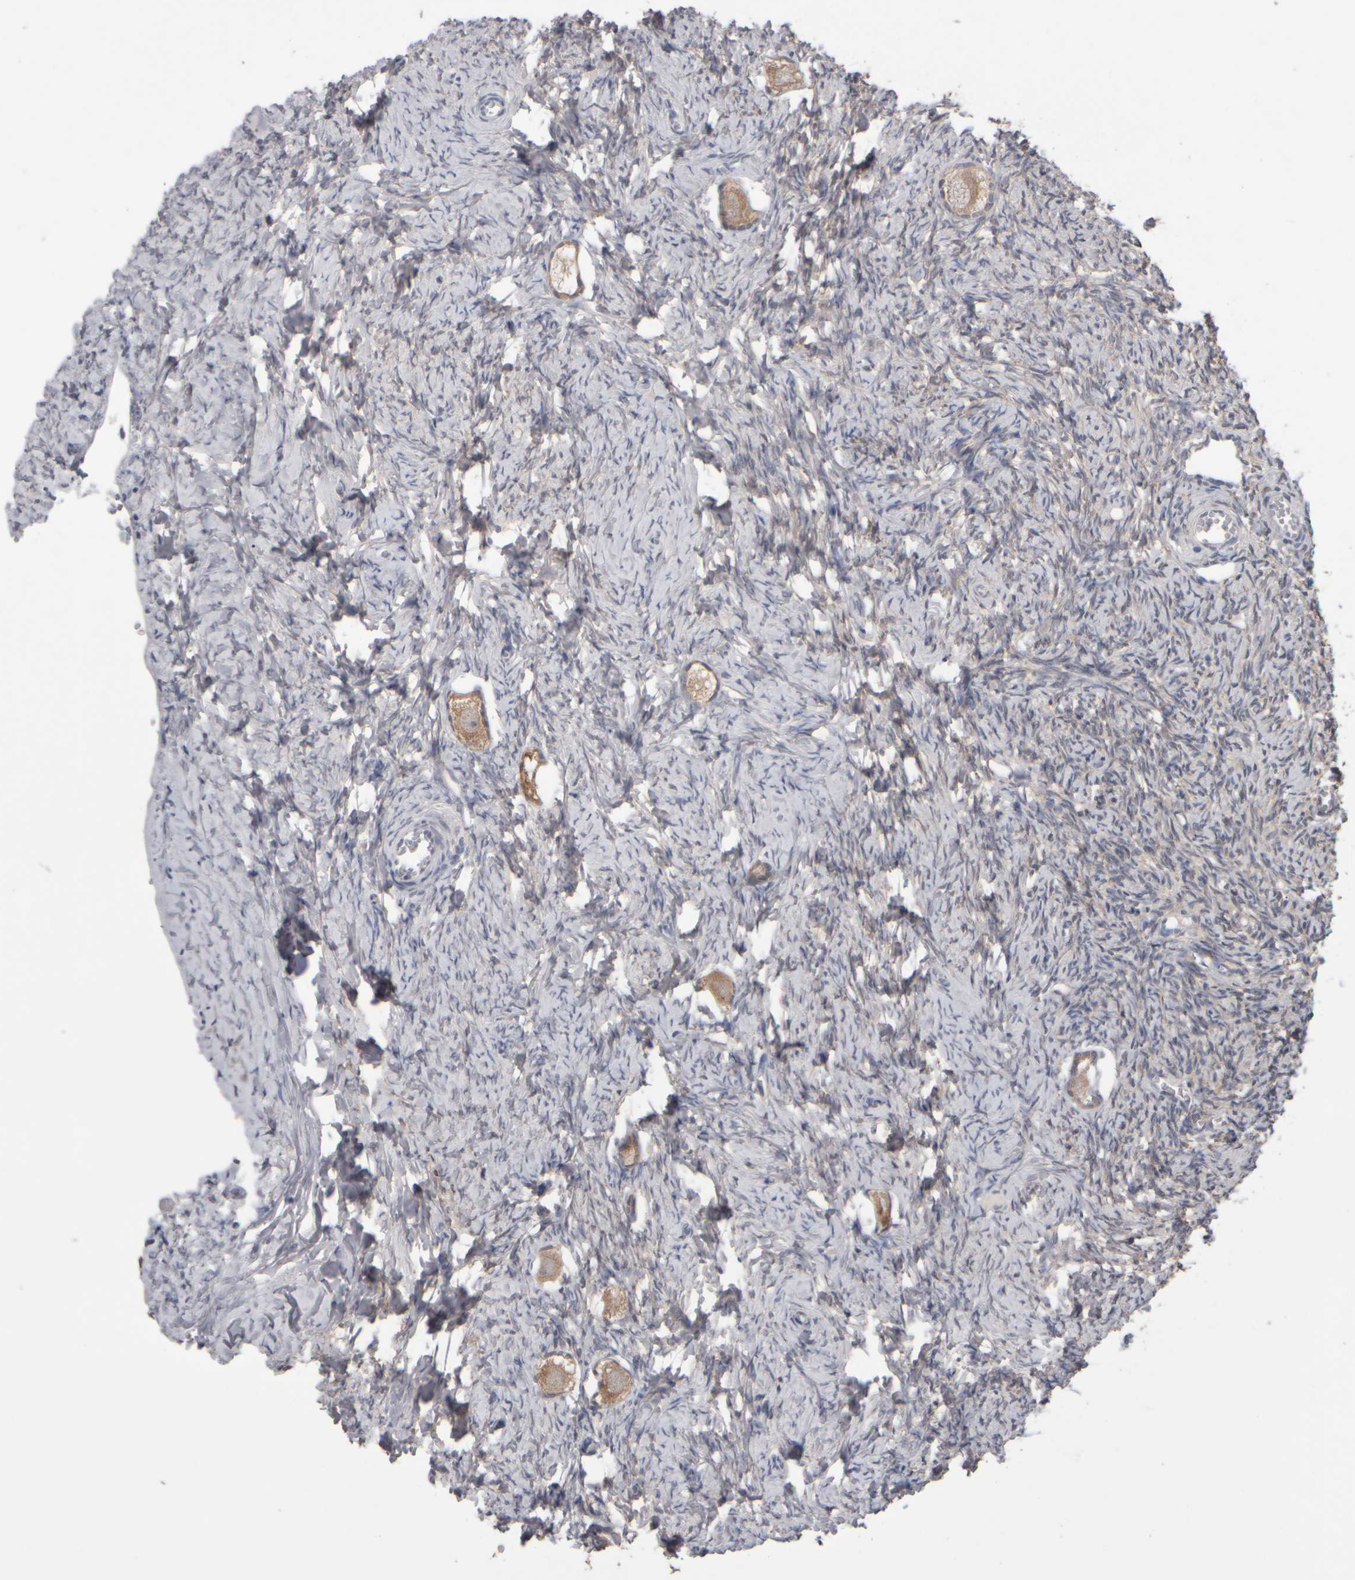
{"staining": {"intensity": "moderate", "quantity": ">75%", "location": "cytoplasmic/membranous"}, "tissue": "ovary", "cell_type": "Follicle cells", "image_type": "normal", "snomed": [{"axis": "morphology", "description": "Normal tissue, NOS"}, {"axis": "topography", "description": "Ovary"}], "caption": "IHC micrograph of normal human ovary stained for a protein (brown), which shows medium levels of moderate cytoplasmic/membranous staining in about >75% of follicle cells.", "gene": "EPHX2", "patient": {"sex": "female", "age": 27}}